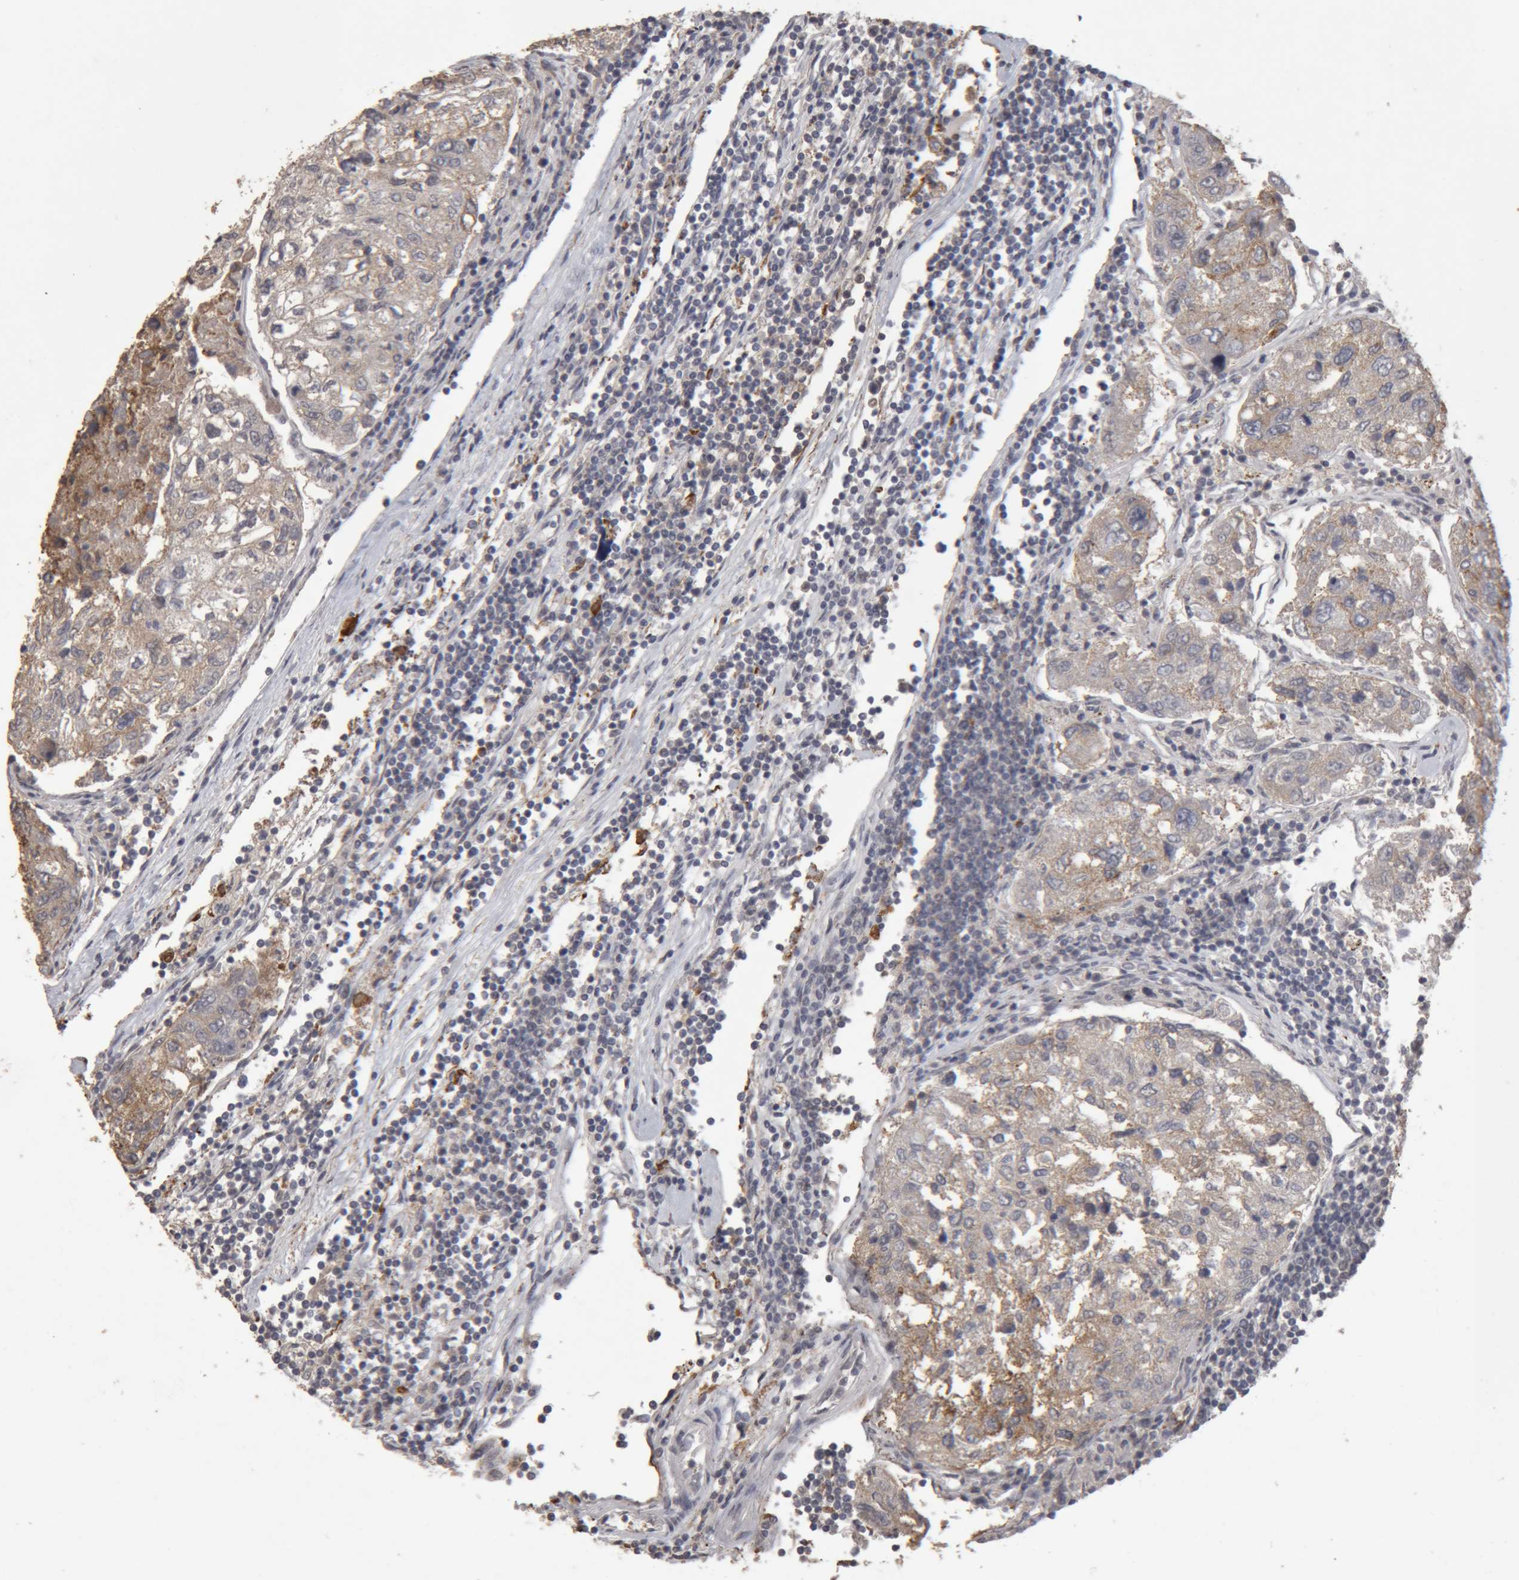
{"staining": {"intensity": "weak", "quantity": "<25%", "location": "cytoplasmic/membranous"}, "tissue": "urothelial cancer", "cell_type": "Tumor cells", "image_type": "cancer", "snomed": [{"axis": "morphology", "description": "Urothelial carcinoma, High grade"}, {"axis": "topography", "description": "Lymph node"}, {"axis": "topography", "description": "Urinary bladder"}], "caption": "IHC photomicrograph of neoplastic tissue: human urothelial cancer stained with DAB reveals no significant protein positivity in tumor cells. (DAB (3,3'-diaminobenzidine) immunohistochemistry with hematoxylin counter stain).", "gene": "MEP1A", "patient": {"sex": "male", "age": 51}}